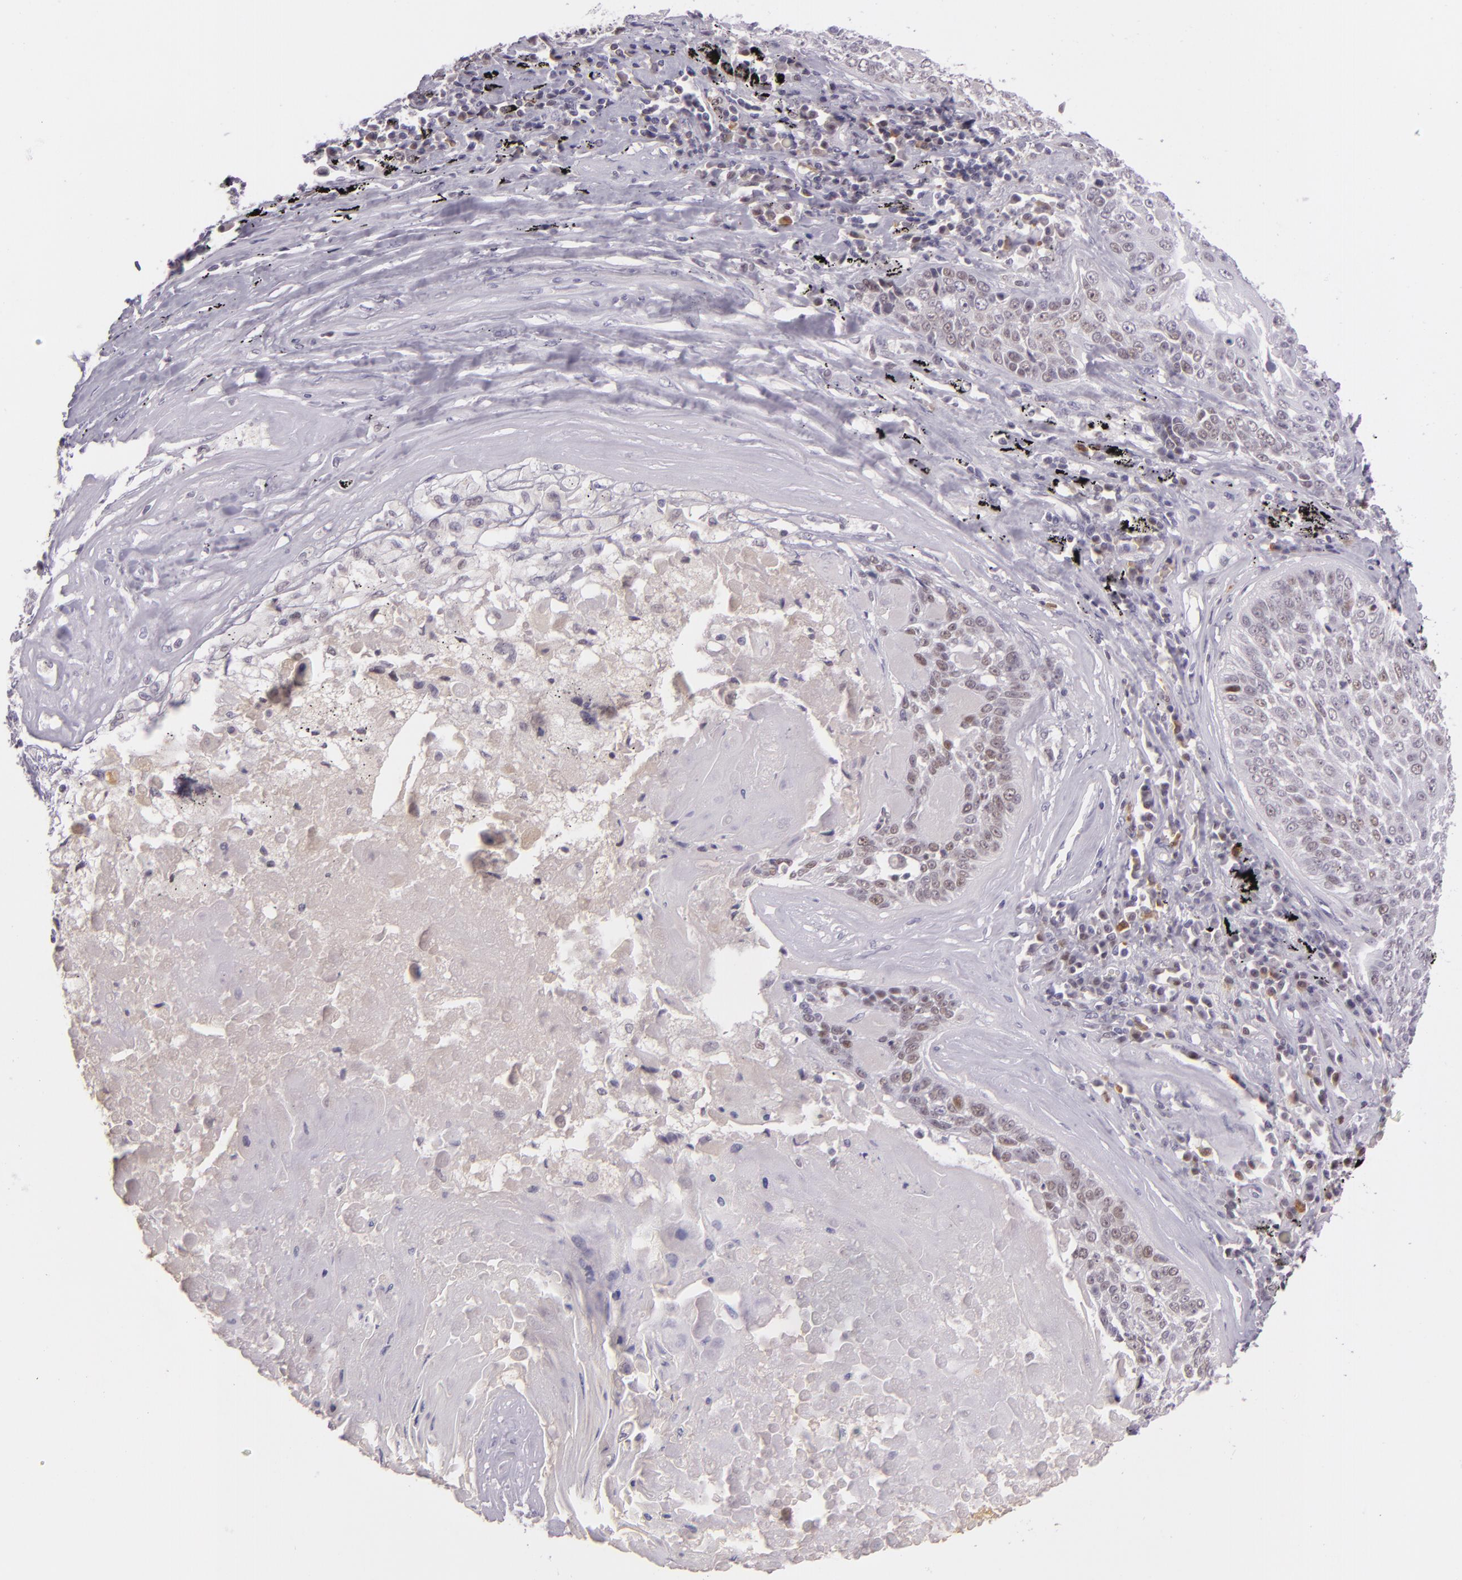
{"staining": {"intensity": "weak", "quantity": "25%-75%", "location": "nuclear"}, "tissue": "lung cancer", "cell_type": "Tumor cells", "image_type": "cancer", "snomed": [{"axis": "morphology", "description": "Adenocarcinoma, NOS"}, {"axis": "topography", "description": "Lung"}], "caption": "Immunohistochemistry micrograph of human lung cancer stained for a protein (brown), which shows low levels of weak nuclear expression in about 25%-75% of tumor cells.", "gene": "CHEK2", "patient": {"sex": "male", "age": 60}}